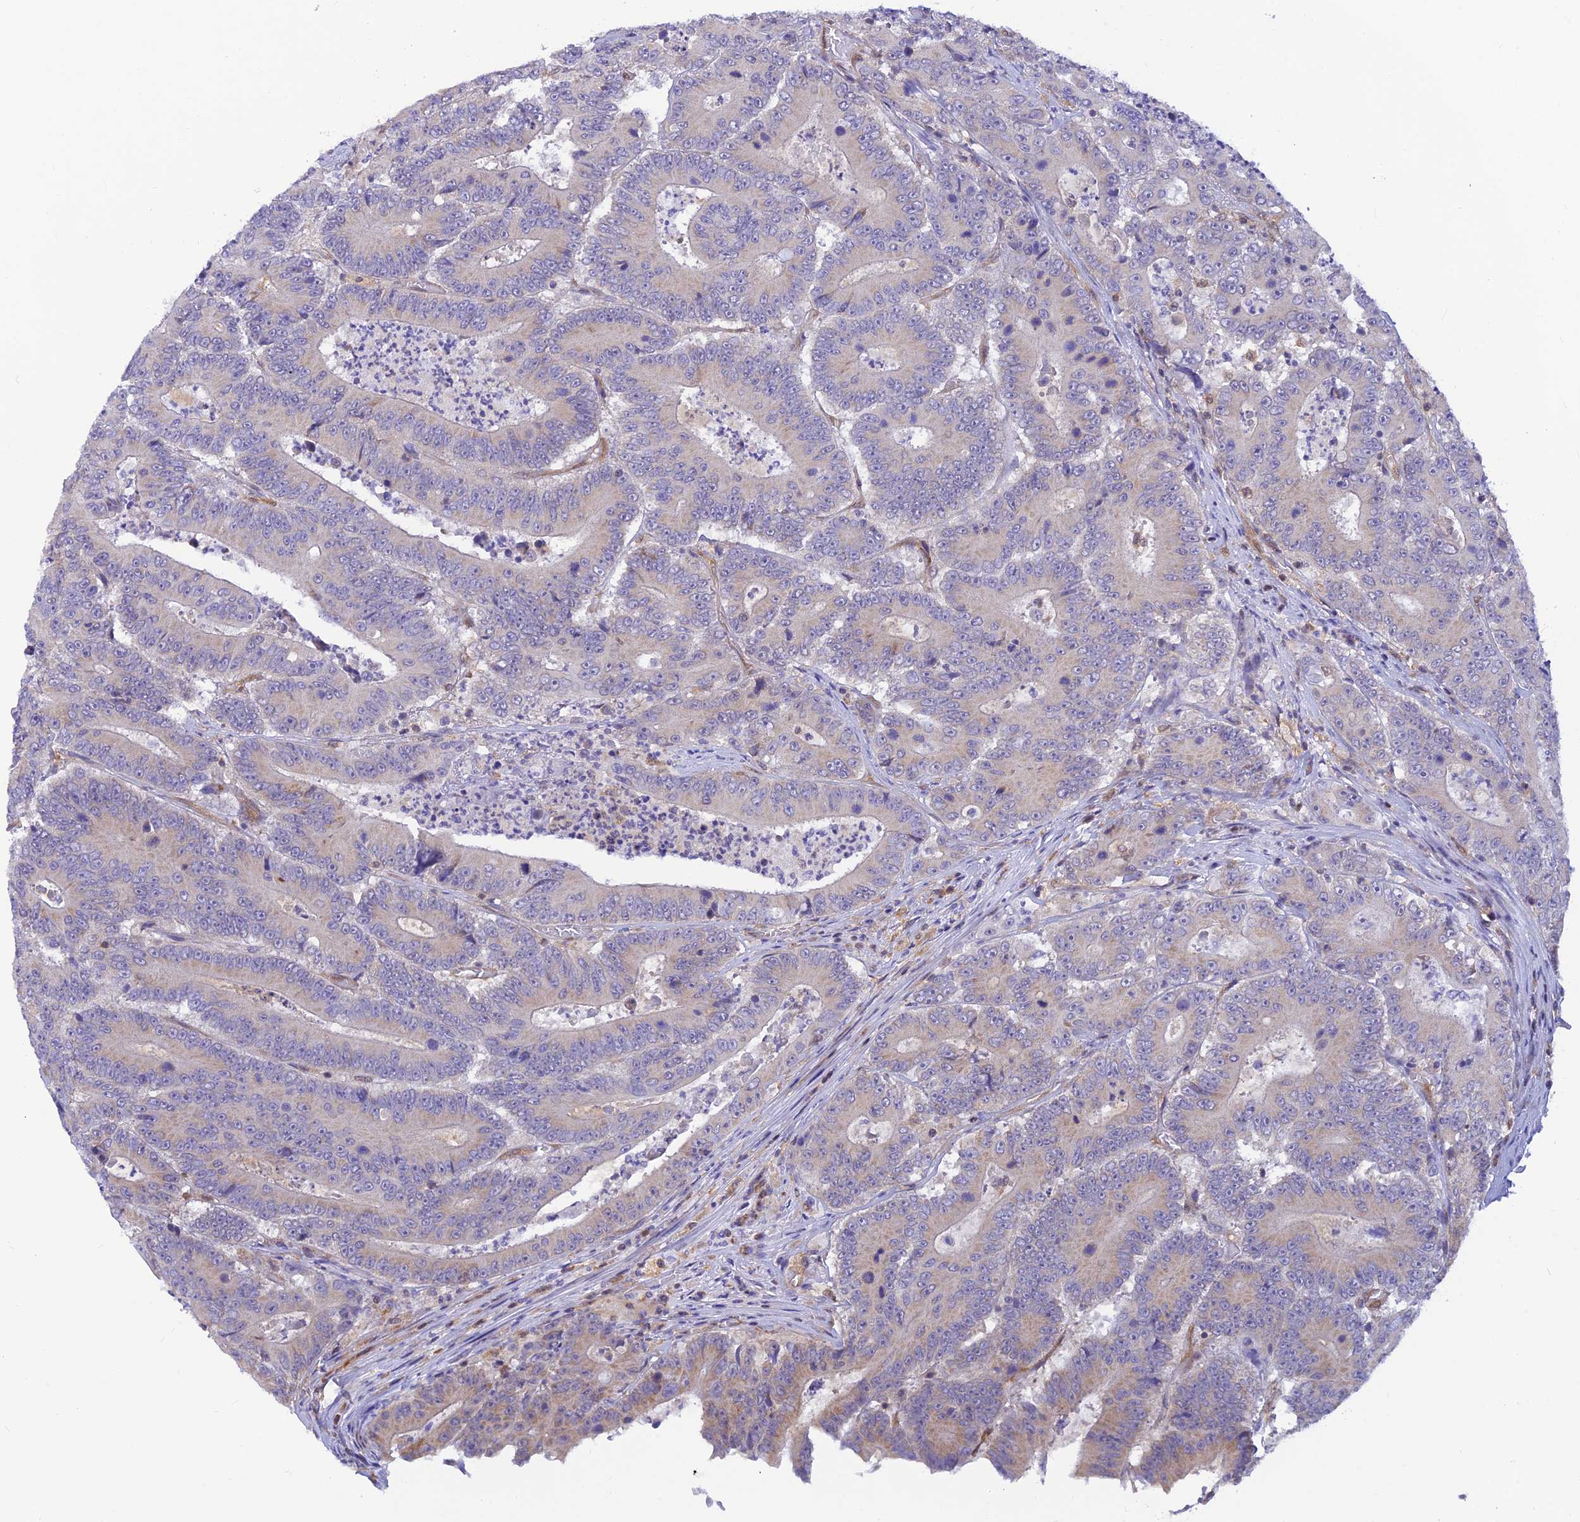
{"staining": {"intensity": "negative", "quantity": "none", "location": "none"}, "tissue": "colorectal cancer", "cell_type": "Tumor cells", "image_type": "cancer", "snomed": [{"axis": "morphology", "description": "Adenocarcinoma, NOS"}, {"axis": "topography", "description": "Colon"}], "caption": "IHC of colorectal cancer (adenocarcinoma) demonstrates no staining in tumor cells. (Stains: DAB (3,3'-diaminobenzidine) IHC with hematoxylin counter stain, Microscopy: brightfield microscopy at high magnification).", "gene": "LYSMD2", "patient": {"sex": "male", "age": 83}}